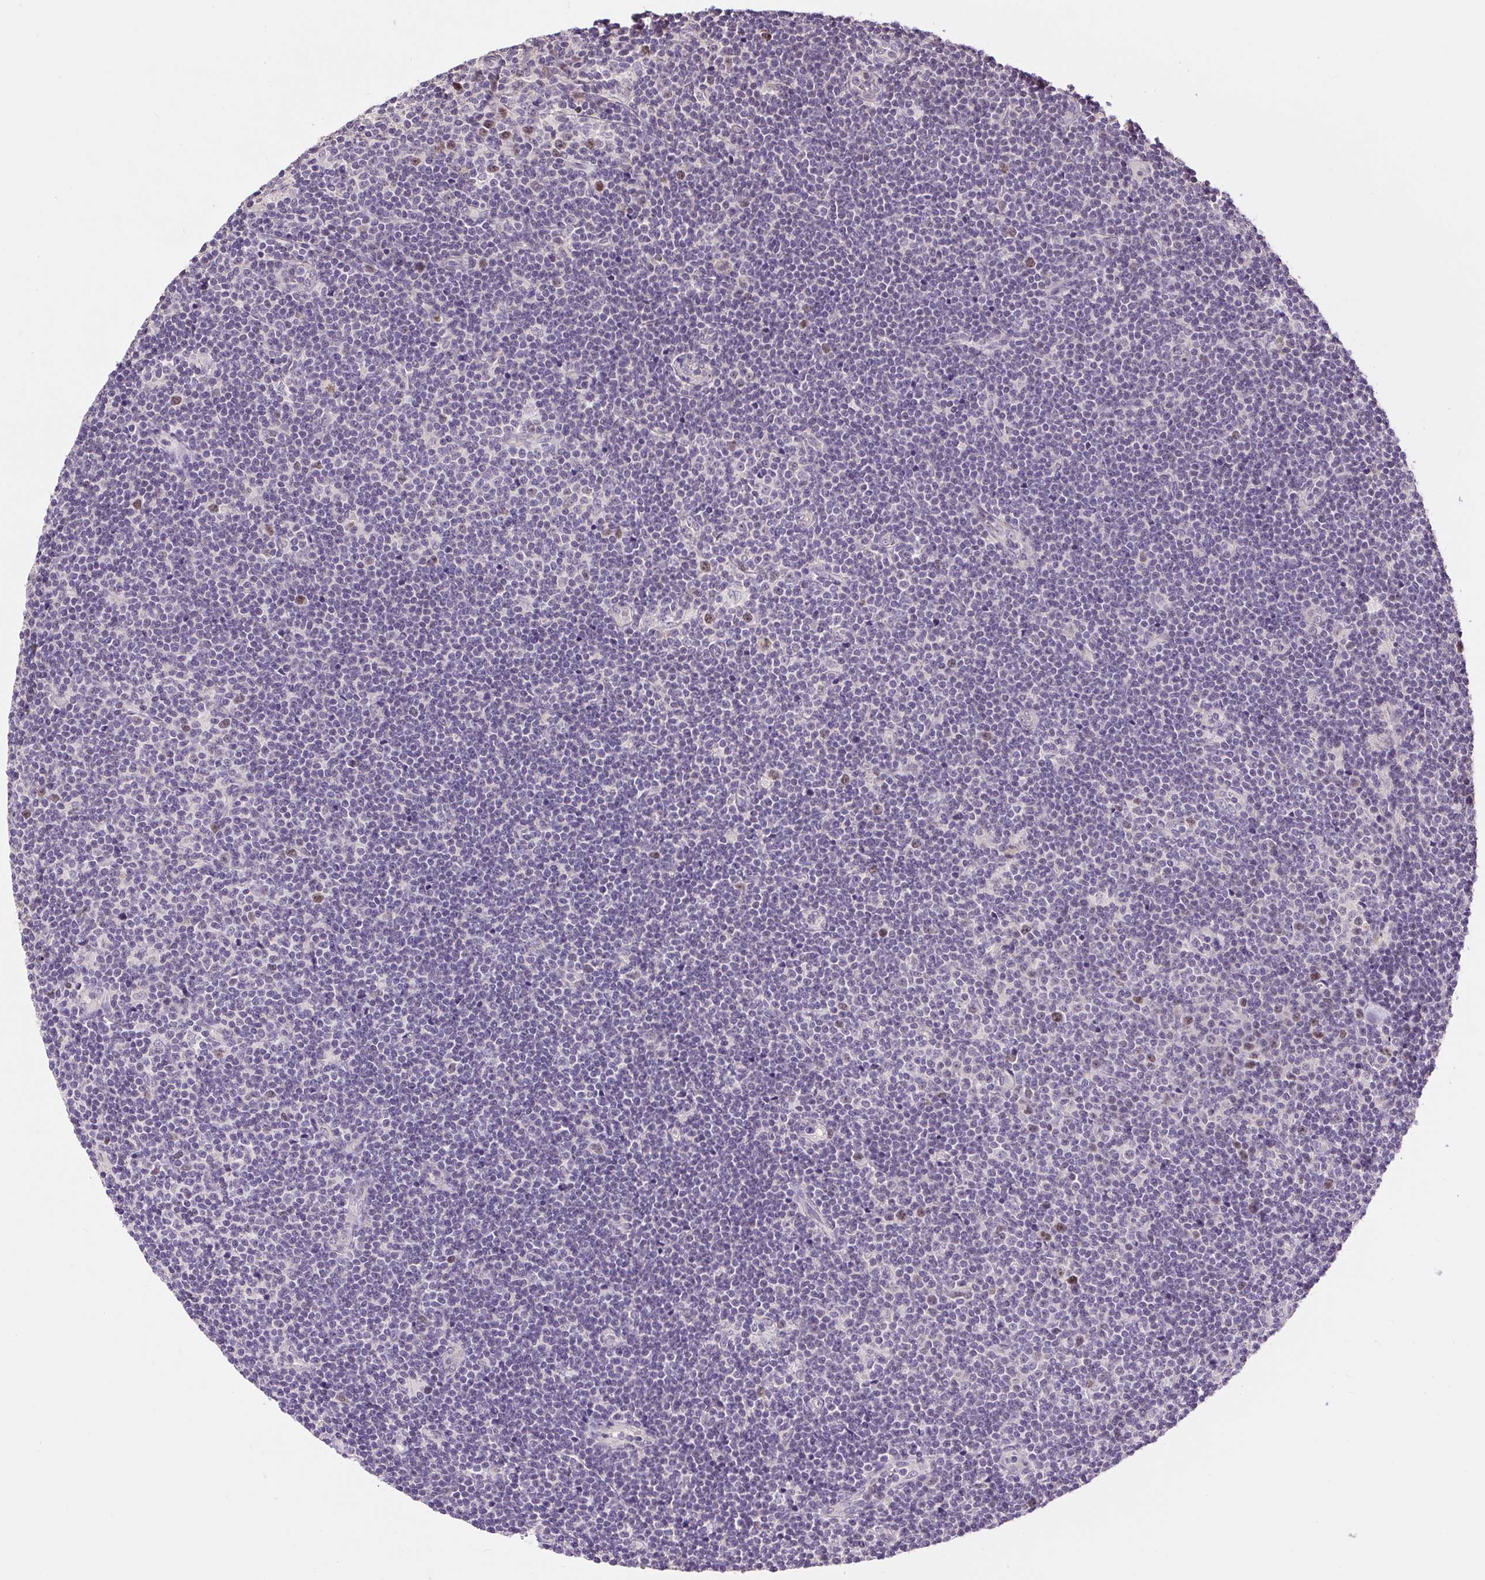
{"staining": {"intensity": "moderate", "quantity": "<25%", "location": "nuclear"}, "tissue": "lymphoma", "cell_type": "Tumor cells", "image_type": "cancer", "snomed": [{"axis": "morphology", "description": "Malignant lymphoma, non-Hodgkin's type, Low grade"}, {"axis": "topography", "description": "Lymph node"}], "caption": "Low-grade malignant lymphoma, non-Hodgkin's type stained with DAB IHC displays low levels of moderate nuclear staining in about <25% of tumor cells. (DAB = brown stain, brightfield microscopy at high magnification).", "gene": "RACGAP1", "patient": {"sex": "male", "age": 48}}